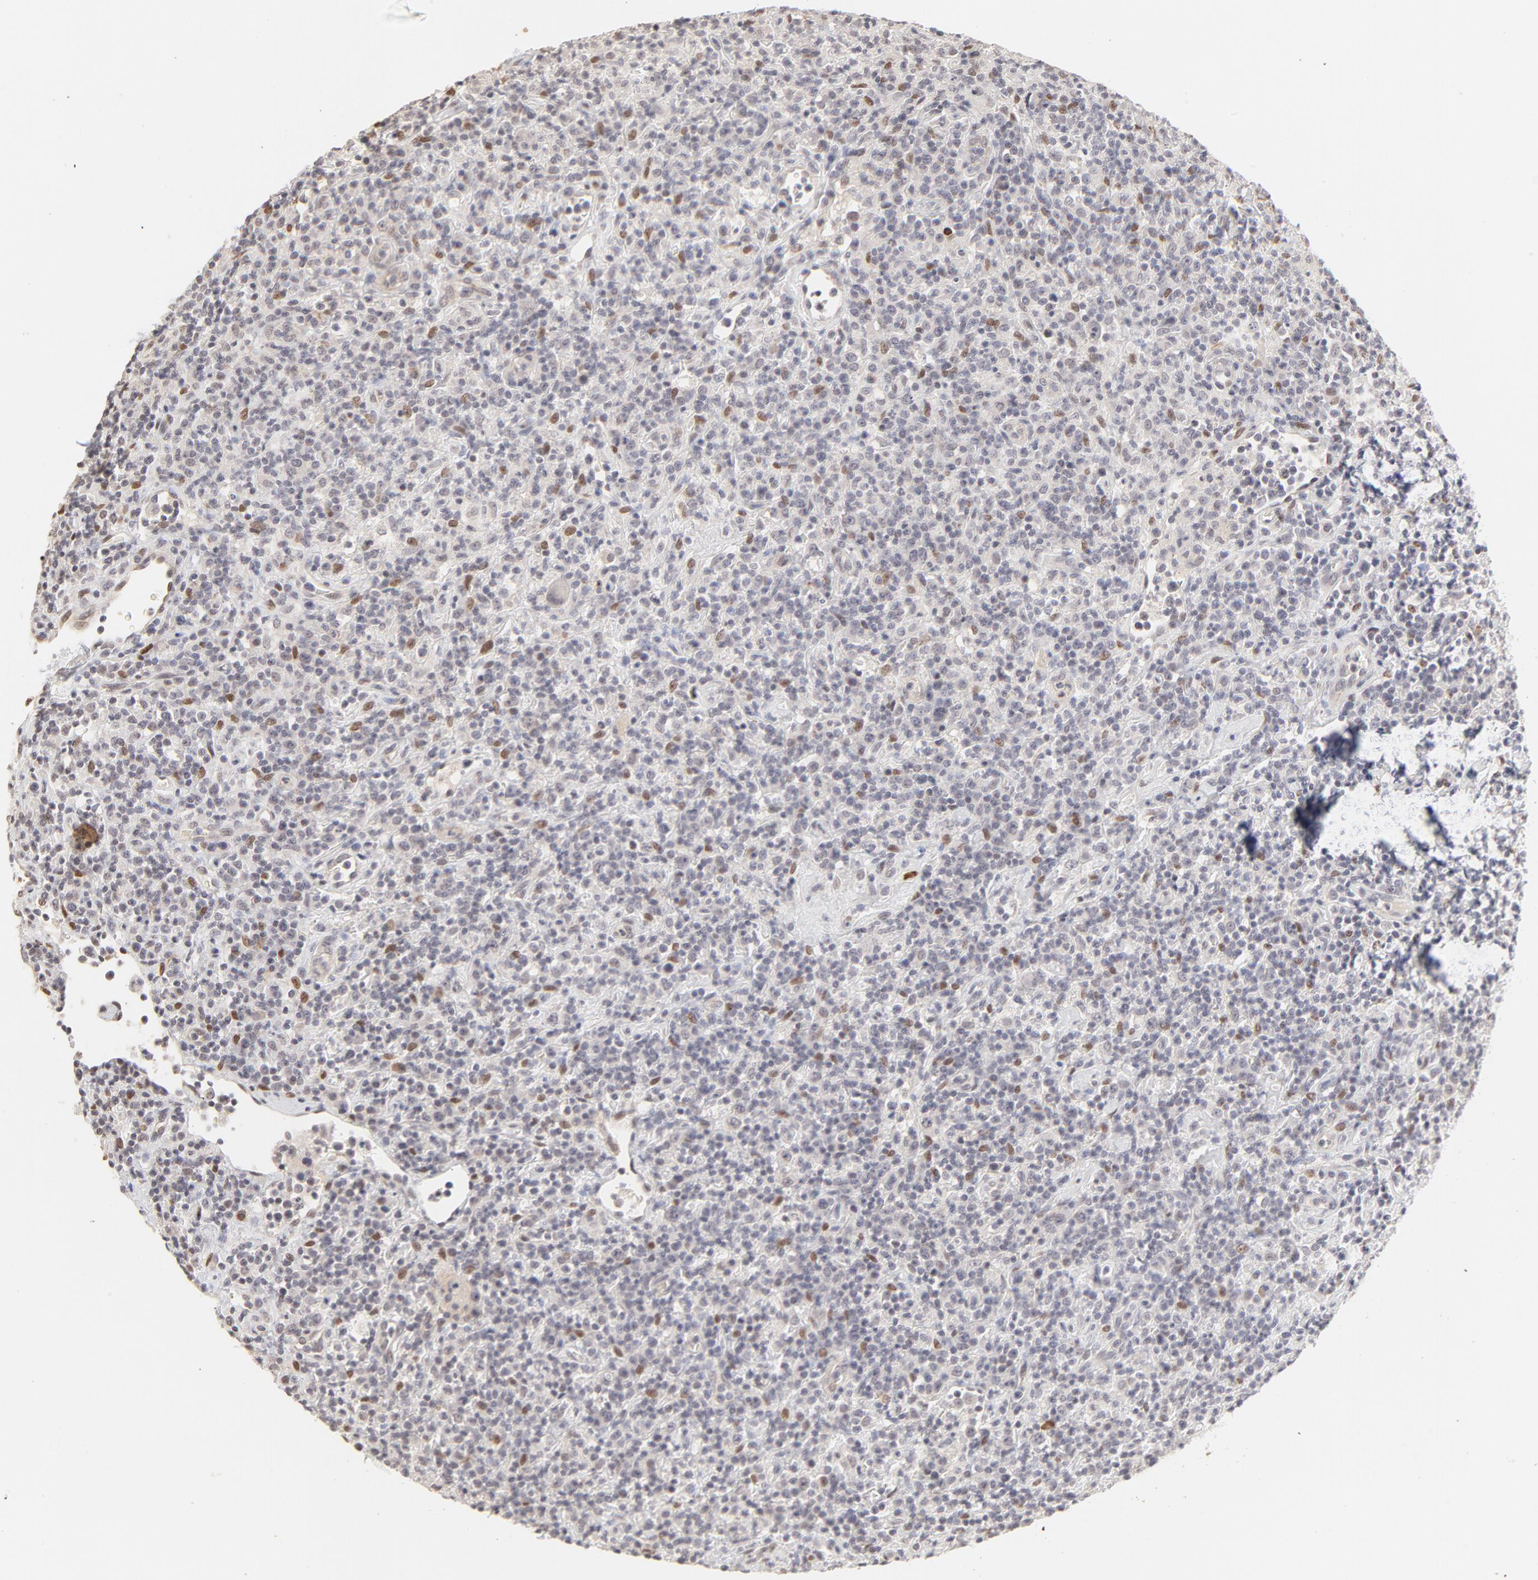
{"staining": {"intensity": "weak", "quantity": "<25%", "location": "nuclear"}, "tissue": "lymphoma", "cell_type": "Tumor cells", "image_type": "cancer", "snomed": [{"axis": "morphology", "description": "Hodgkin's disease, NOS"}, {"axis": "topography", "description": "Lymph node"}], "caption": "Tumor cells are negative for protein expression in human lymphoma.", "gene": "PBX3", "patient": {"sex": "male", "age": 65}}